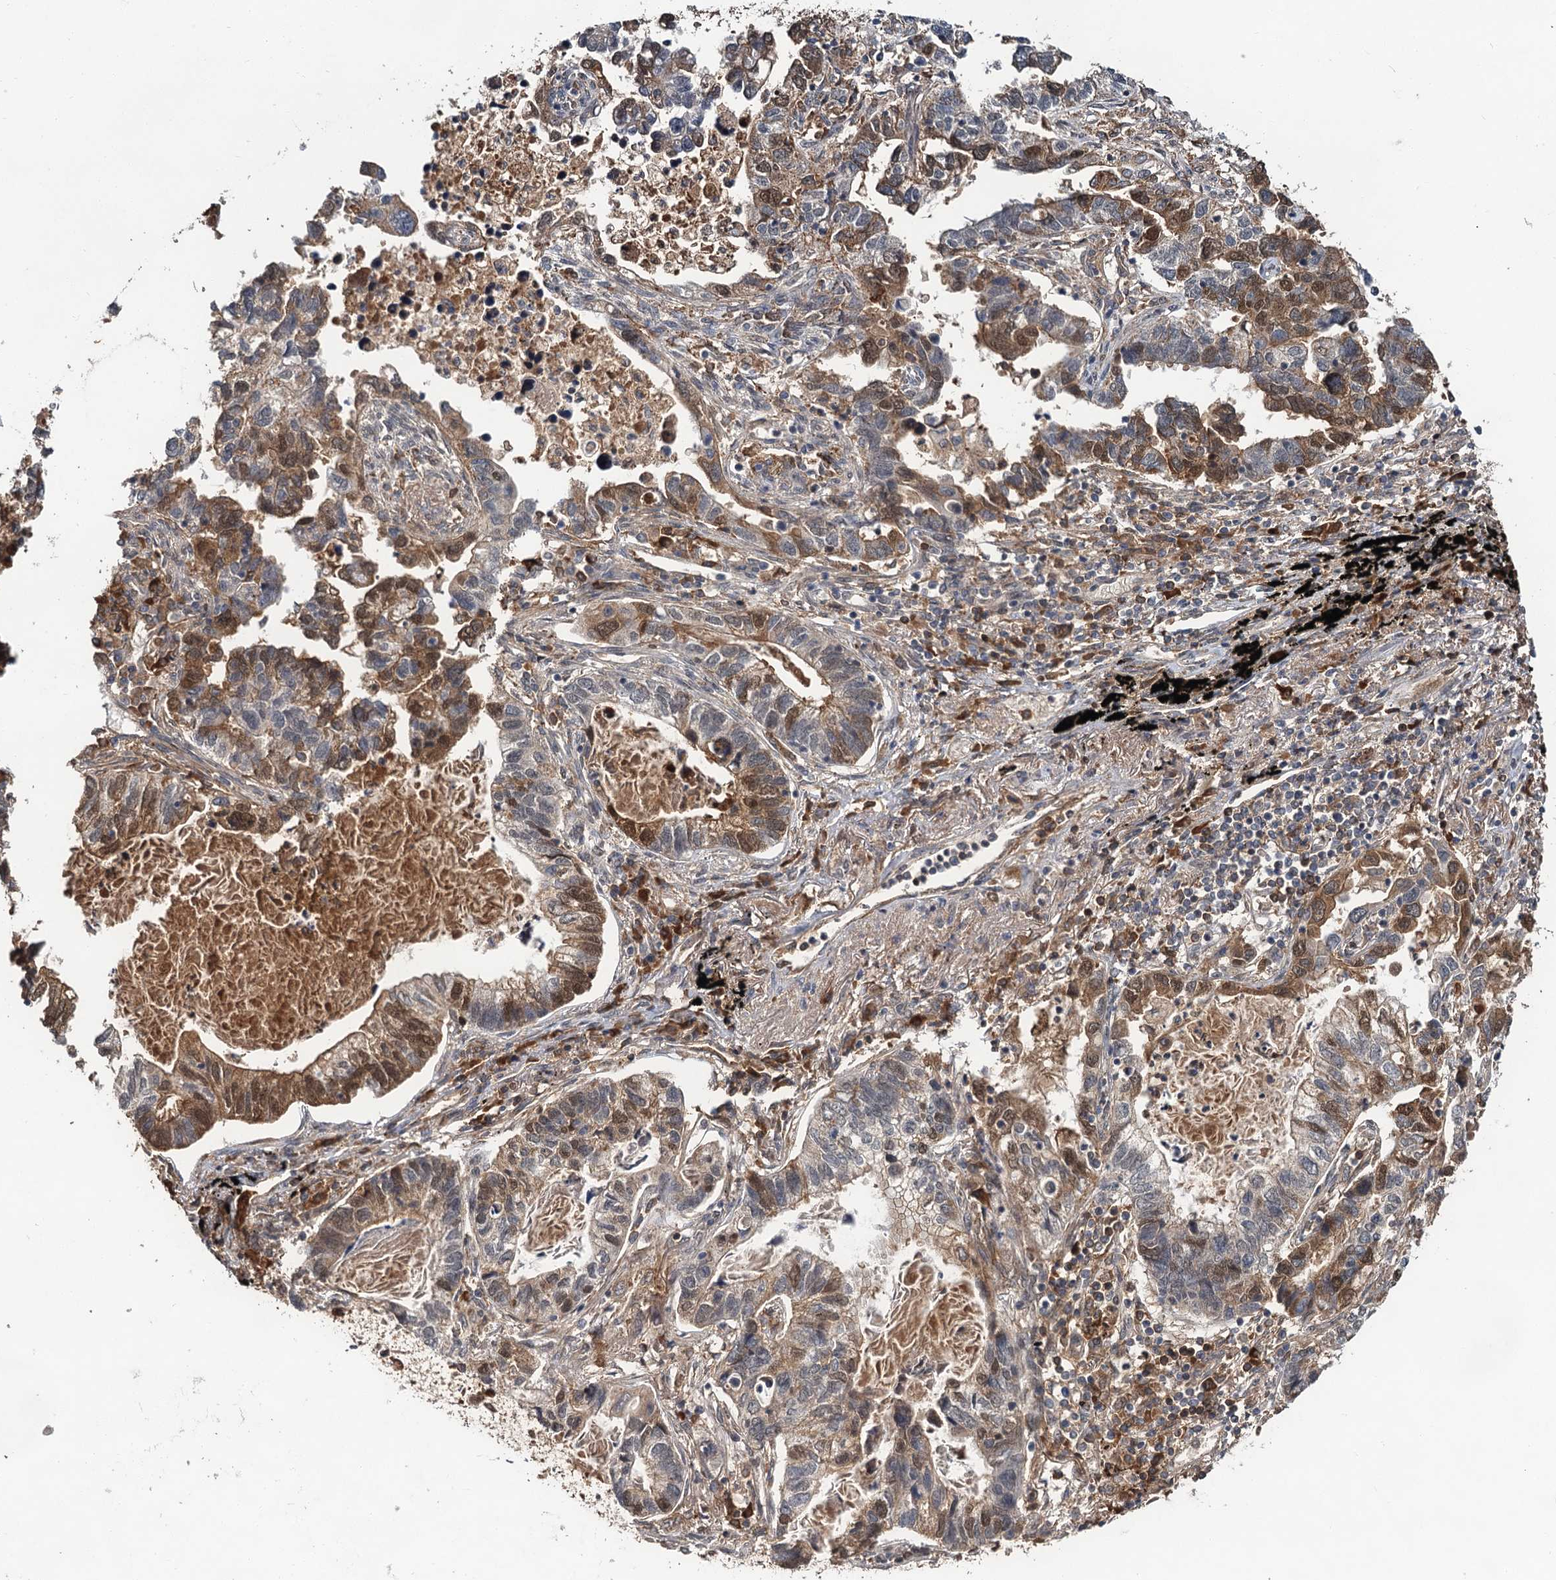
{"staining": {"intensity": "moderate", "quantity": "<25%", "location": "cytoplasmic/membranous,nuclear"}, "tissue": "lung cancer", "cell_type": "Tumor cells", "image_type": "cancer", "snomed": [{"axis": "morphology", "description": "Adenocarcinoma, NOS"}, {"axis": "topography", "description": "Lung"}], "caption": "A brown stain shows moderate cytoplasmic/membranous and nuclear staining of a protein in human lung cancer (adenocarcinoma) tumor cells.", "gene": "MBD6", "patient": {"sex": "male", "age": 67}}